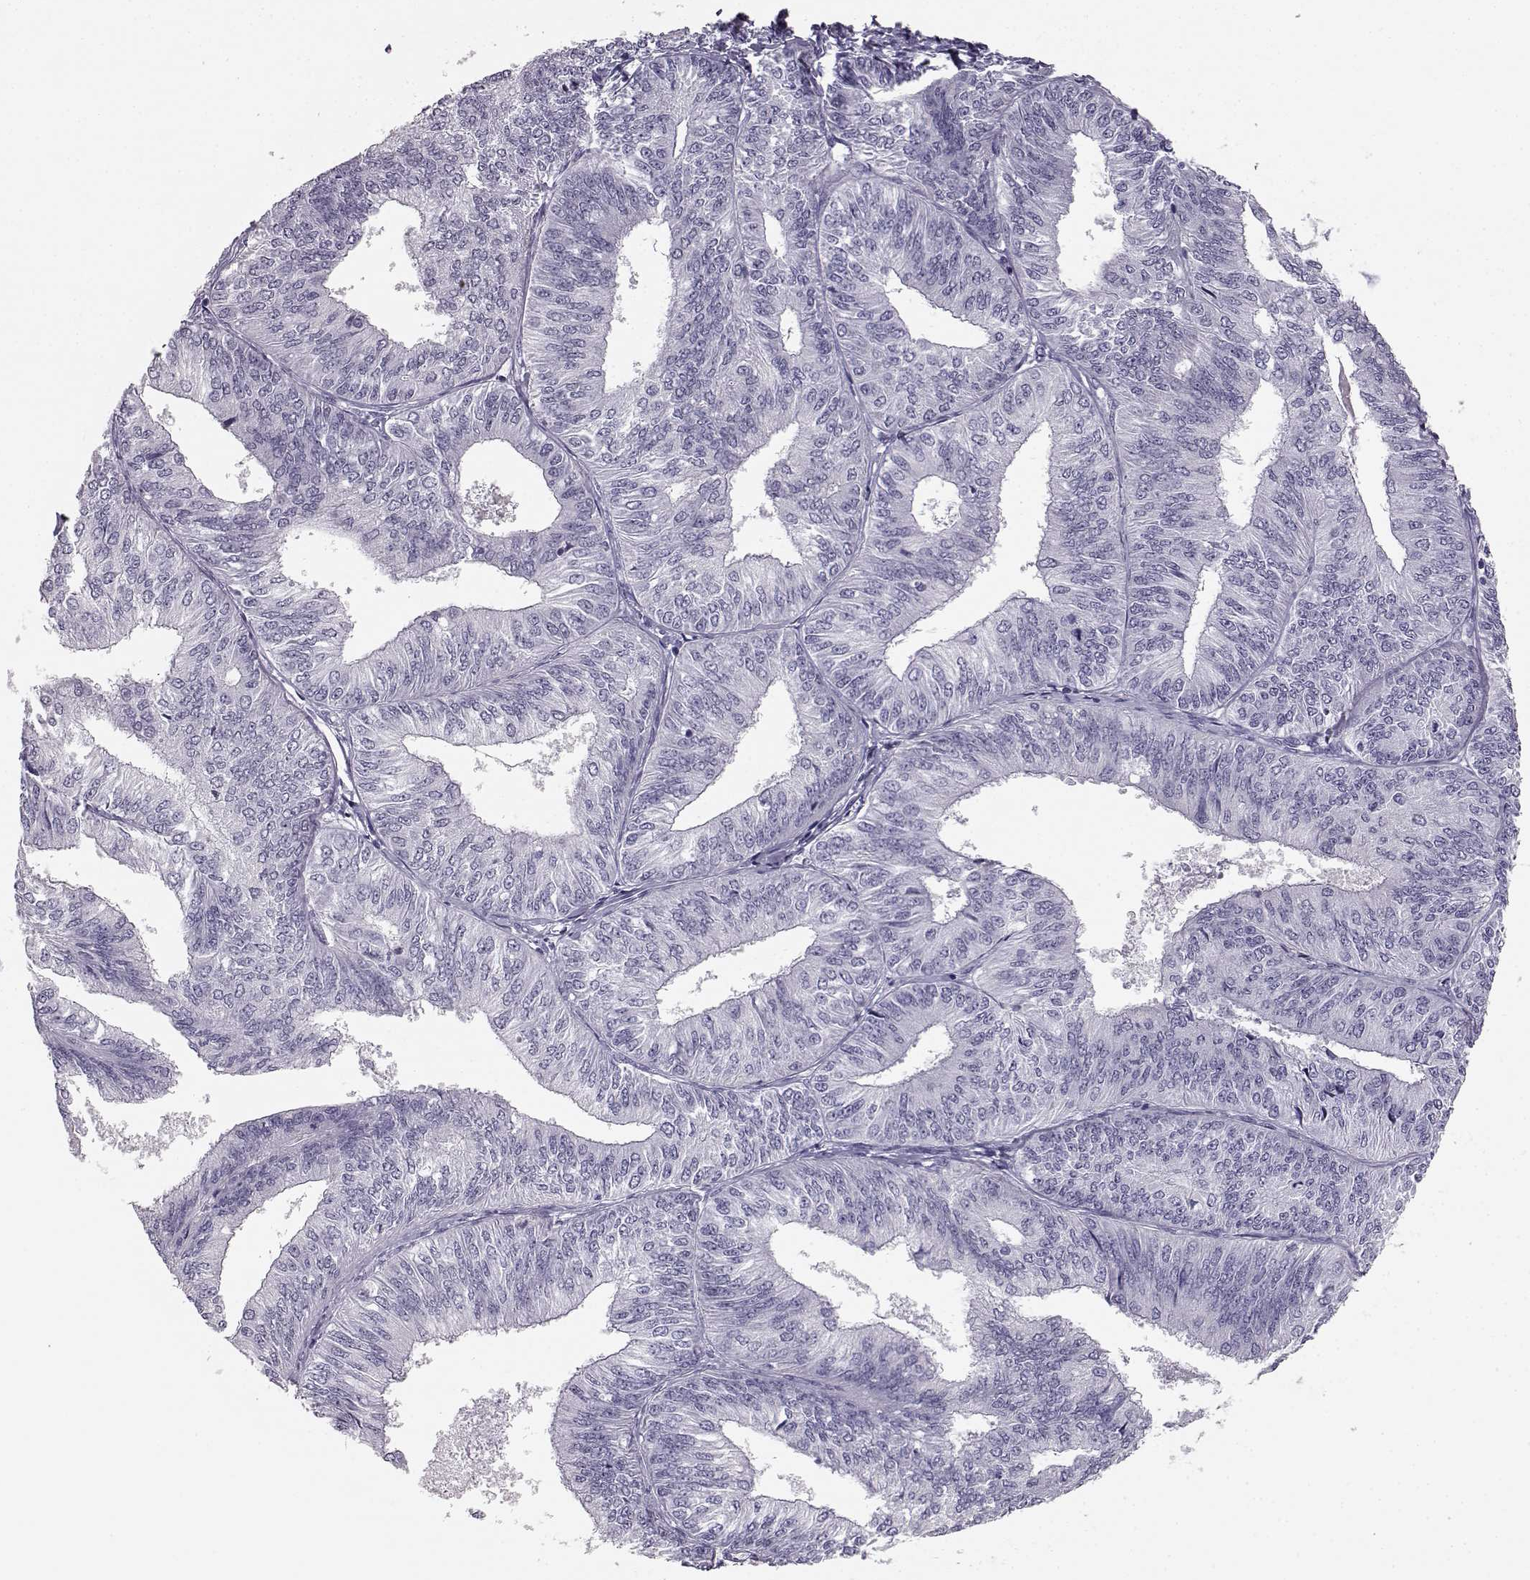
{"staining": {"intensity": "negative", "quantity": "none", "location": "none"}, "tissue": "endometrial cancer", "cell_type": "Tumor cells", "image_type": "cancer", "snomed": [{"axis": "morphology", "description": "Adenocarcinoma, NOS"}, {"axis": "topography", "description": "Endometrium"}], "caption": "DAB (3,3'-diaminobenzidine) immunohistochemical staining of human endometrial cancer (adenocarcinoma) demonstrates no significant expression in tumor cells.", "gene": "BFSP2", "patient": {"sex": "female", "age": 58}}